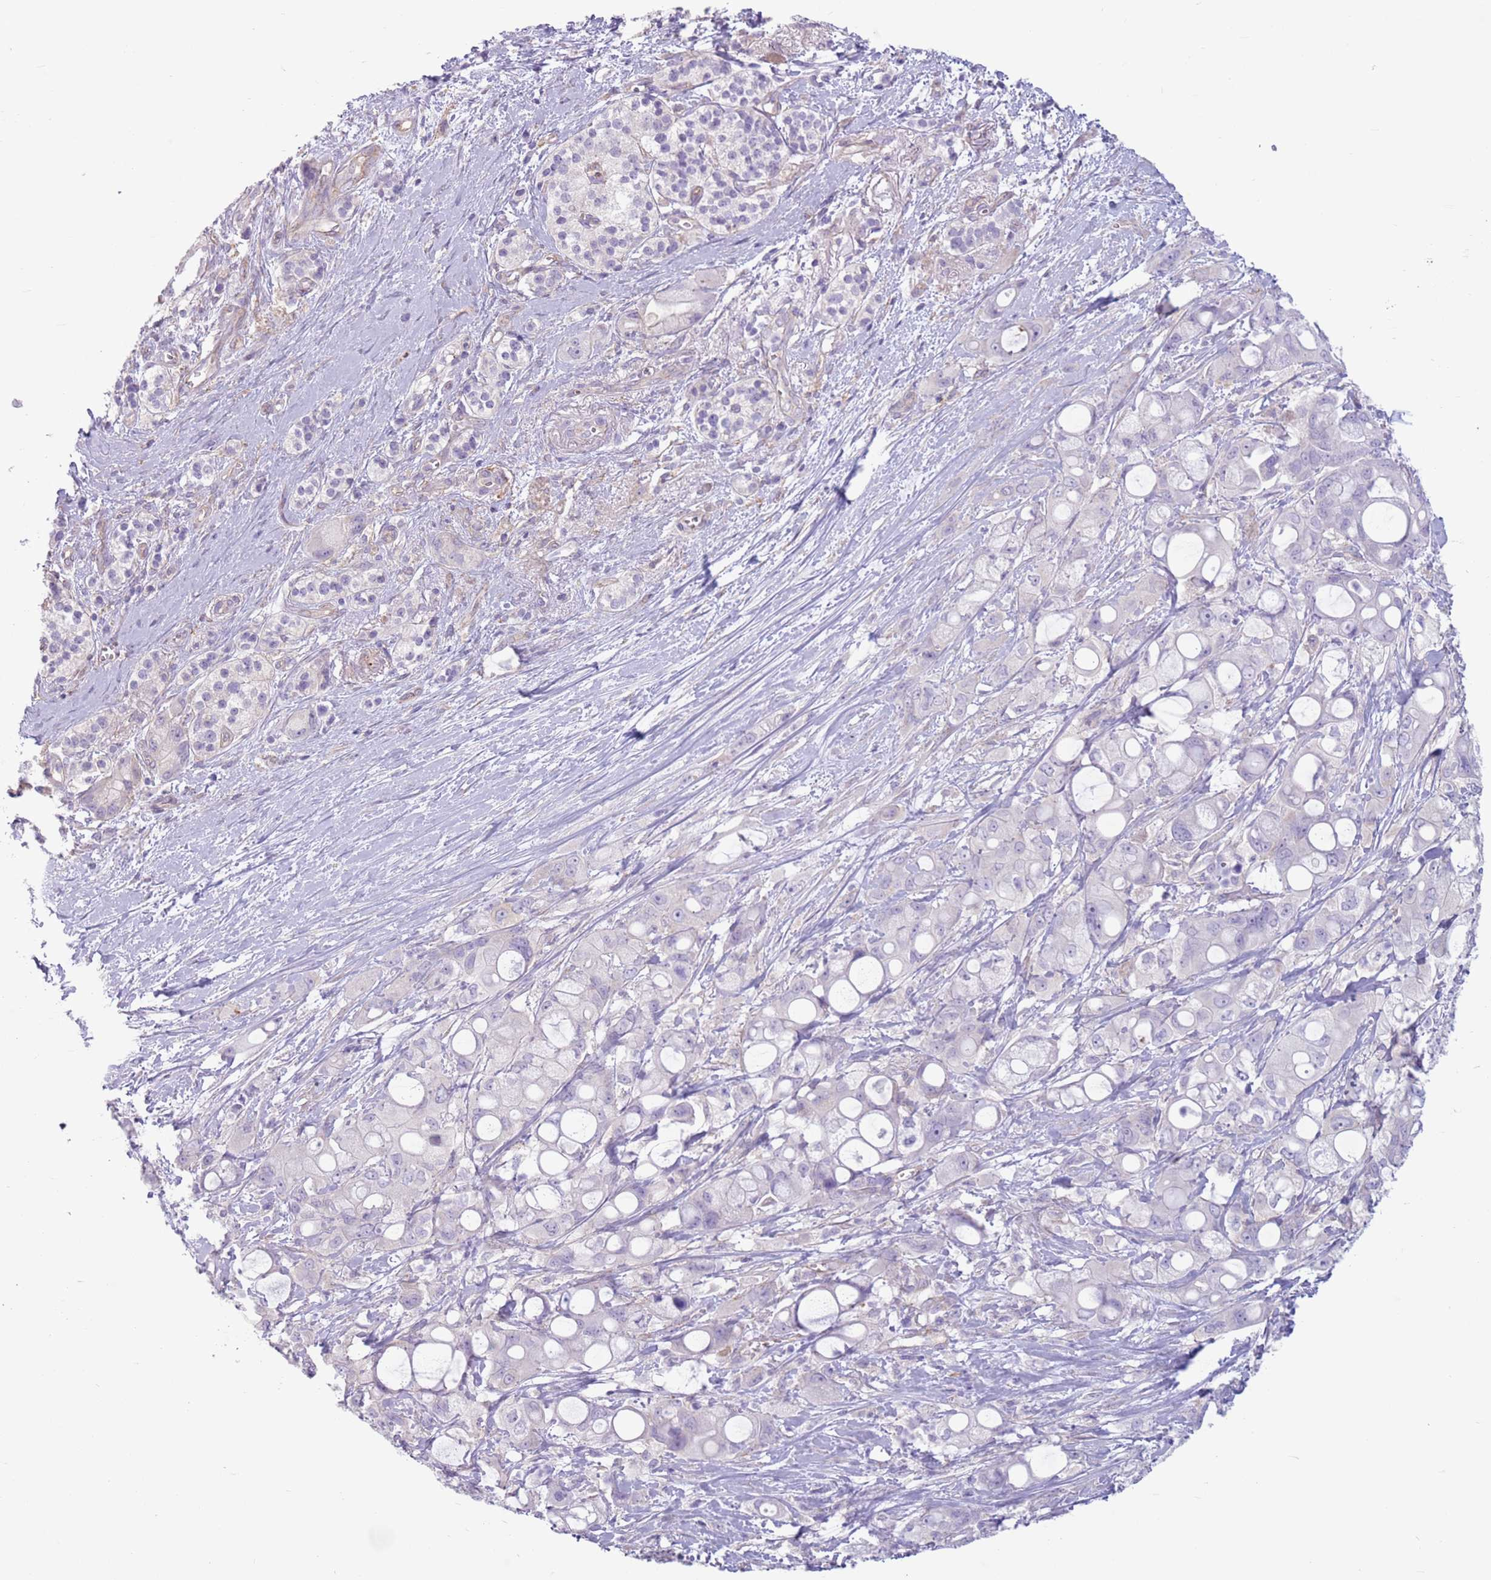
{"staining": {"intensity": "negative", "quantity": "none", "location": "none"}, "tissue": "pancreatic cancer", "cell_type": "Tumor cells", "image_type": "cancer", "snomed": [{"axis": "morphology", "description": "Adenocarcinoma, NOS"}, {"axis": "topography", "description": "Pancreas"}], "caption": "Image shows no protein positivity in tumor cells of pancreatic adenocarcinoma tissue.", "gene": "SNX6", "patient": {"sex": "male", "age": 68}}